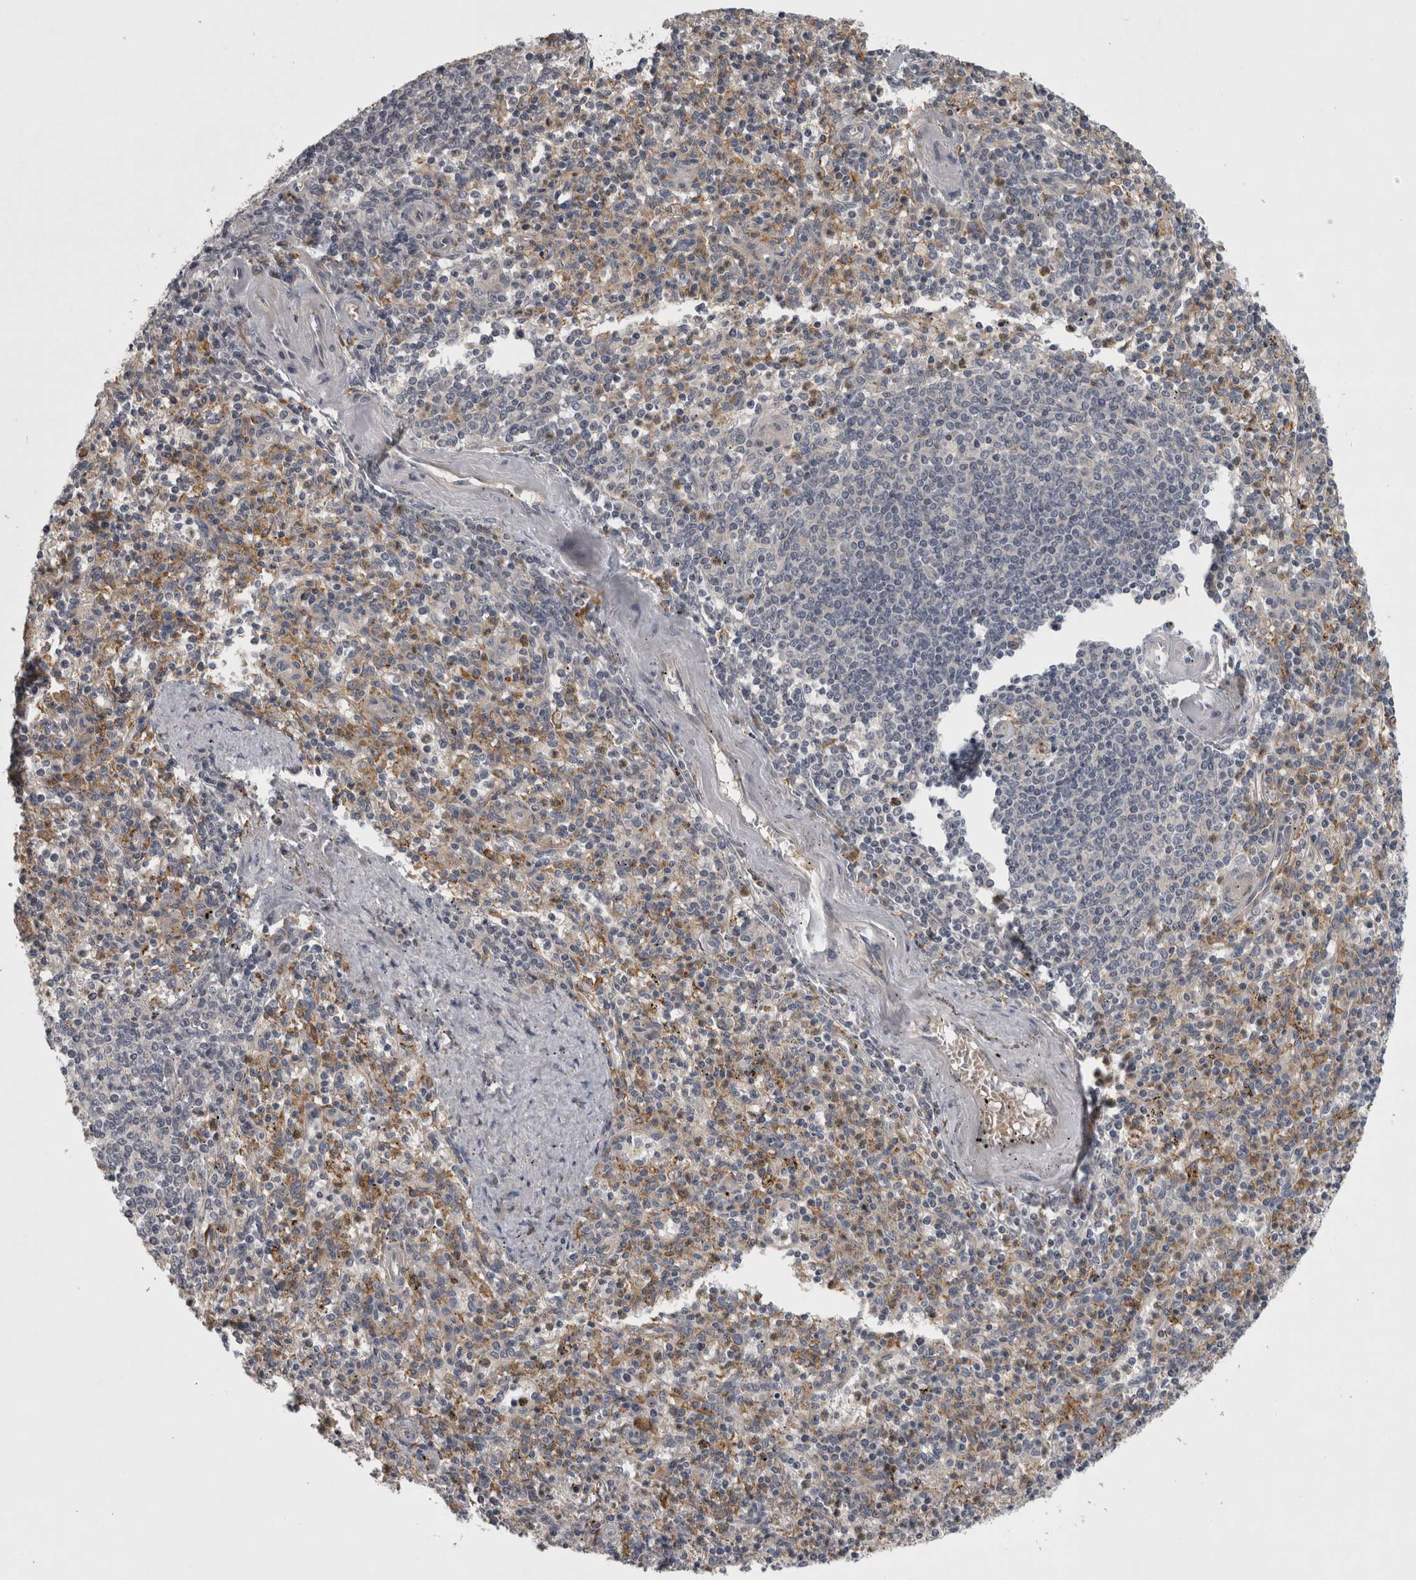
{"staining": {"intensity": "weak", "quantity": "<25%", "location": "cytoplasmic/membranous"}, "tissue": "spleen", "cell_type": "Cells in red pulp", "image_type": "normal", "snomed": [{"axis": "morphology", "description": "Normal tissue, NOS"}, {"axis": "topography", "description": "Spleen"}], "caption": "Immunohistochemistry (IHC) histopathology image of normal human spleen stained for a protein (brown), which exhibits no expression in cells in red pulp. The staining was performed using DAB to visualize the protein expression in brown, while the nuclei were stained in blue with hematoxylin (Magnification: 20x).", "gene": "PRKCI", "patient": {"sex": "male", "age": 72}}